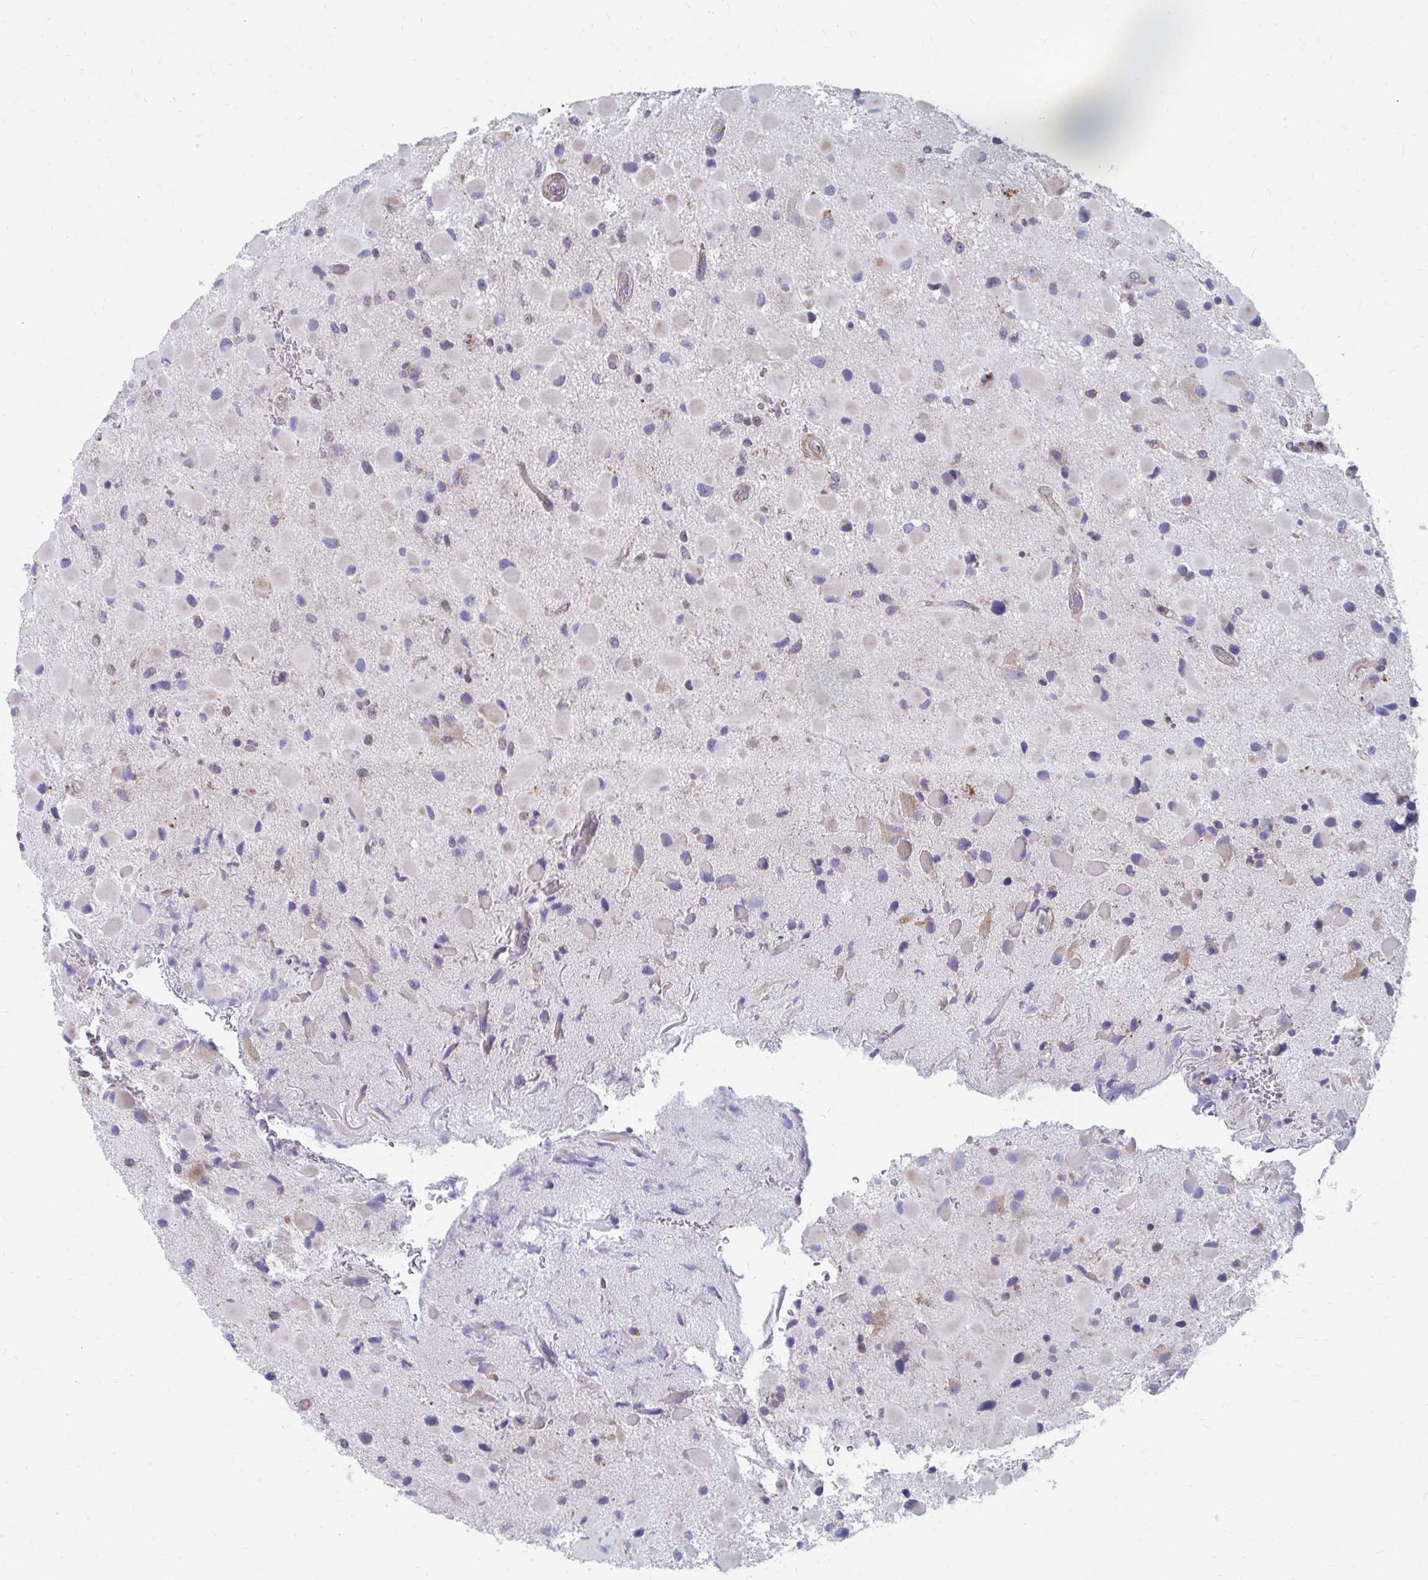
{"staining": {"intensity": "negative", "quantity": "none", "location": "none"}, "tissue": "glioma", "cell_type": "Tumor cells", "image_type": "cancer", "snomed": [{"axis": "morphology", "description": "Glioma, malignant, Low grade"}, {"axis": "topography", "description": "Brain"}], "caption": "DAB (3,3'-diaminobenzidine) immunohistochemical staining of glioma displays no significant positivity in tumor cells.", "gene": "PABIR3", "patient": {"sex": "female", "age": 32}}